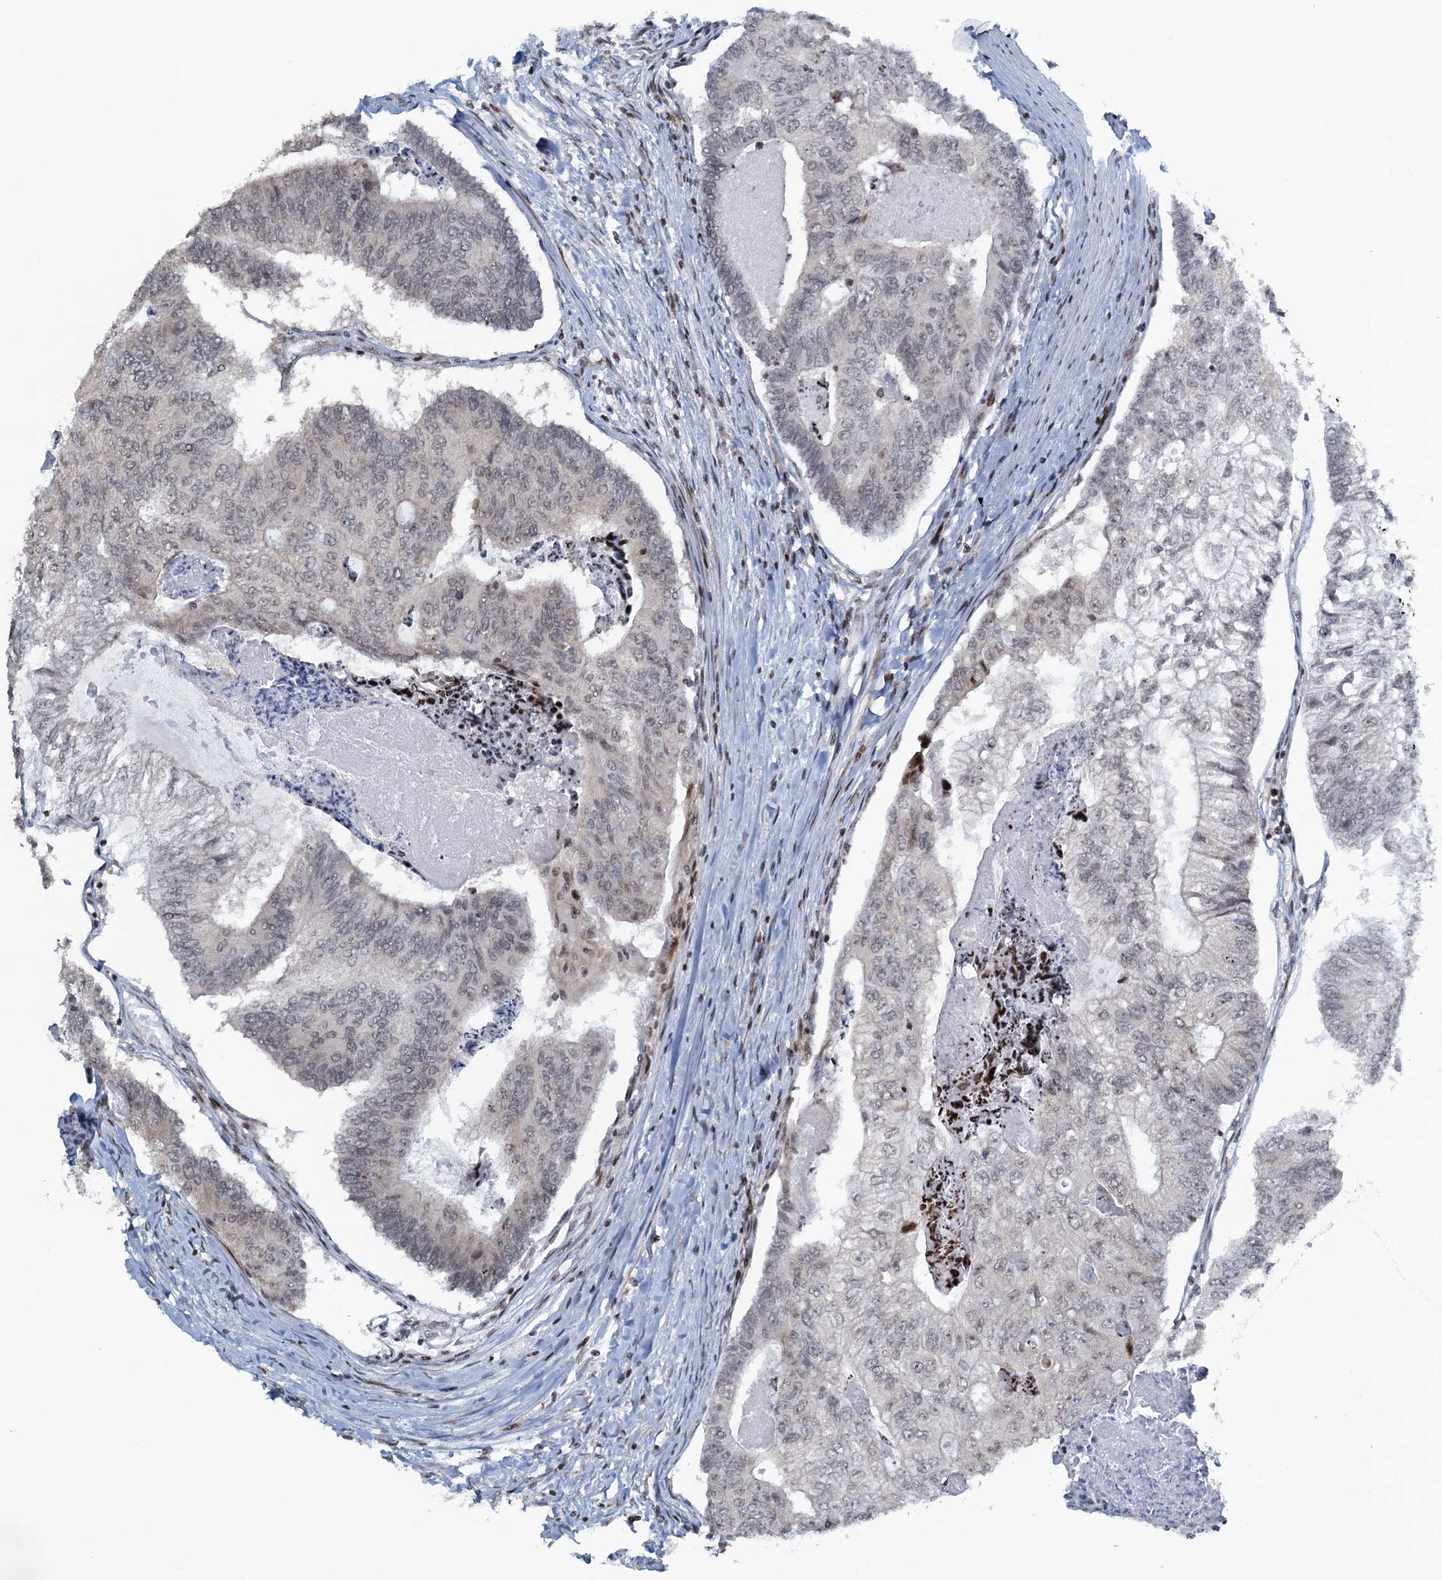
{"staining": {"intensity": "weak", "quantity": "<25%", "location": "nuclear"}, "tissue": "colorectal cancer", "cell_type": "Tumor cells", "image_type": "cancer", "snomed": [{"axis": "morphology", "description": "Adenocarcinoma, NOS"}, {"axis": "topography", "description": "Colon"}], "caption": "Immunohistochemical staining of adenocarcinoma (colorectal) demonstrates no significant expression in tumor cells.", "gene": "FYB1", "patient": {"sex": "female", "age": 67}}